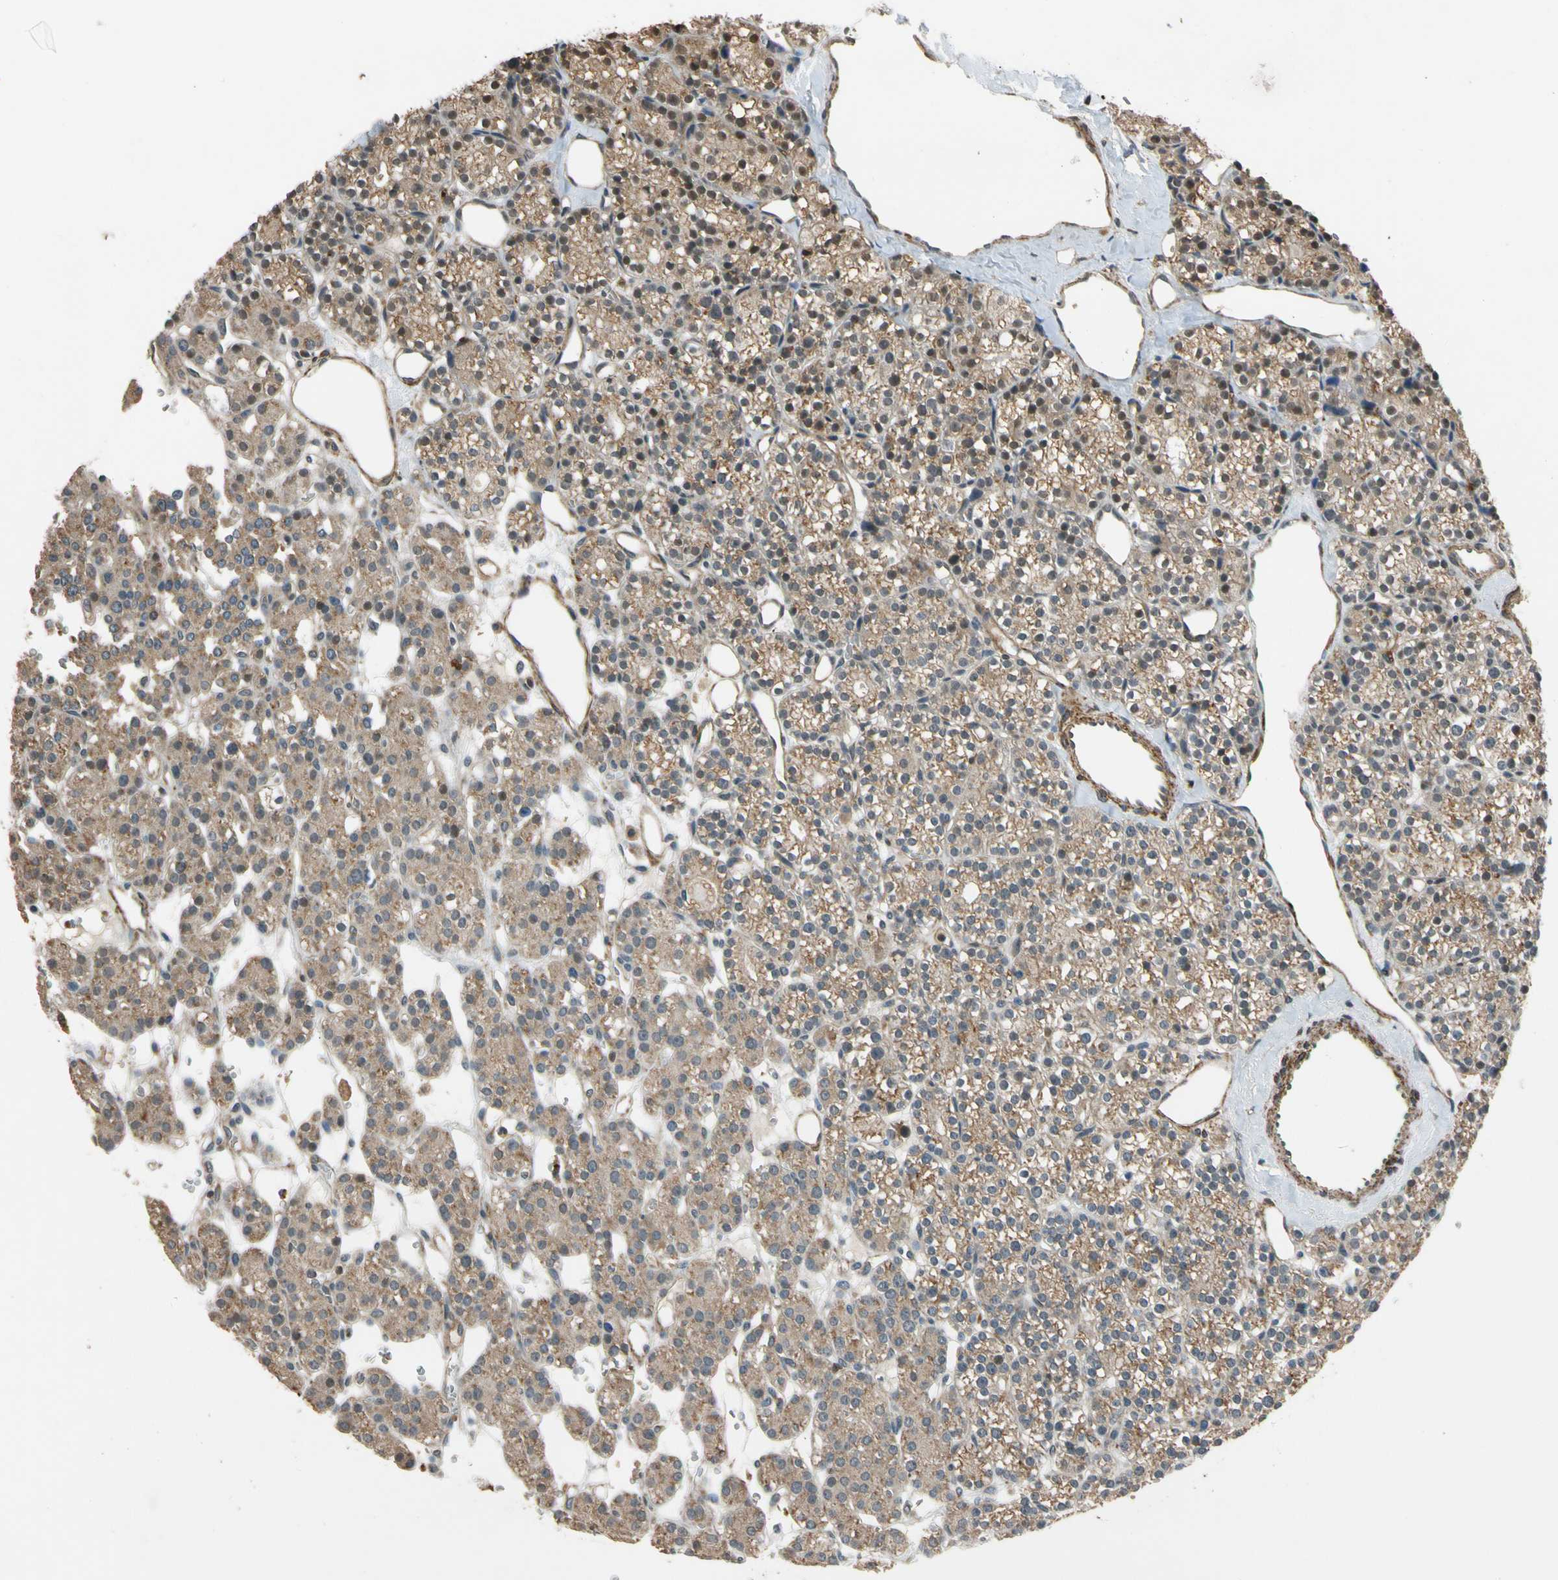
{"staining": {"intensity": "moderate", "quantity": ">75%", "location": "cytoplasmic/membranous,nuclear"}, "tissue": "parathyroid gland", "cell_type": "Glandular cells", "image_type": "normal", "snomed": [{"axis": "morphology", "description": "Normal tissue, NOS"}, {"axis": "topography", "description": "Parathyroid gland"}], "caption": "Glandular cells reveal medium levels of moderate cytoplasmic/membranous,nuclear staining in approximately >75% of cells in unremarkable parathyroid gland. (DAB (3,3'-diaminobenzidine) IHC, brown staining for protein, blue staining for nuclei).", "gene": "MST1R", "patient": {"sex": "female", "age": 64}}